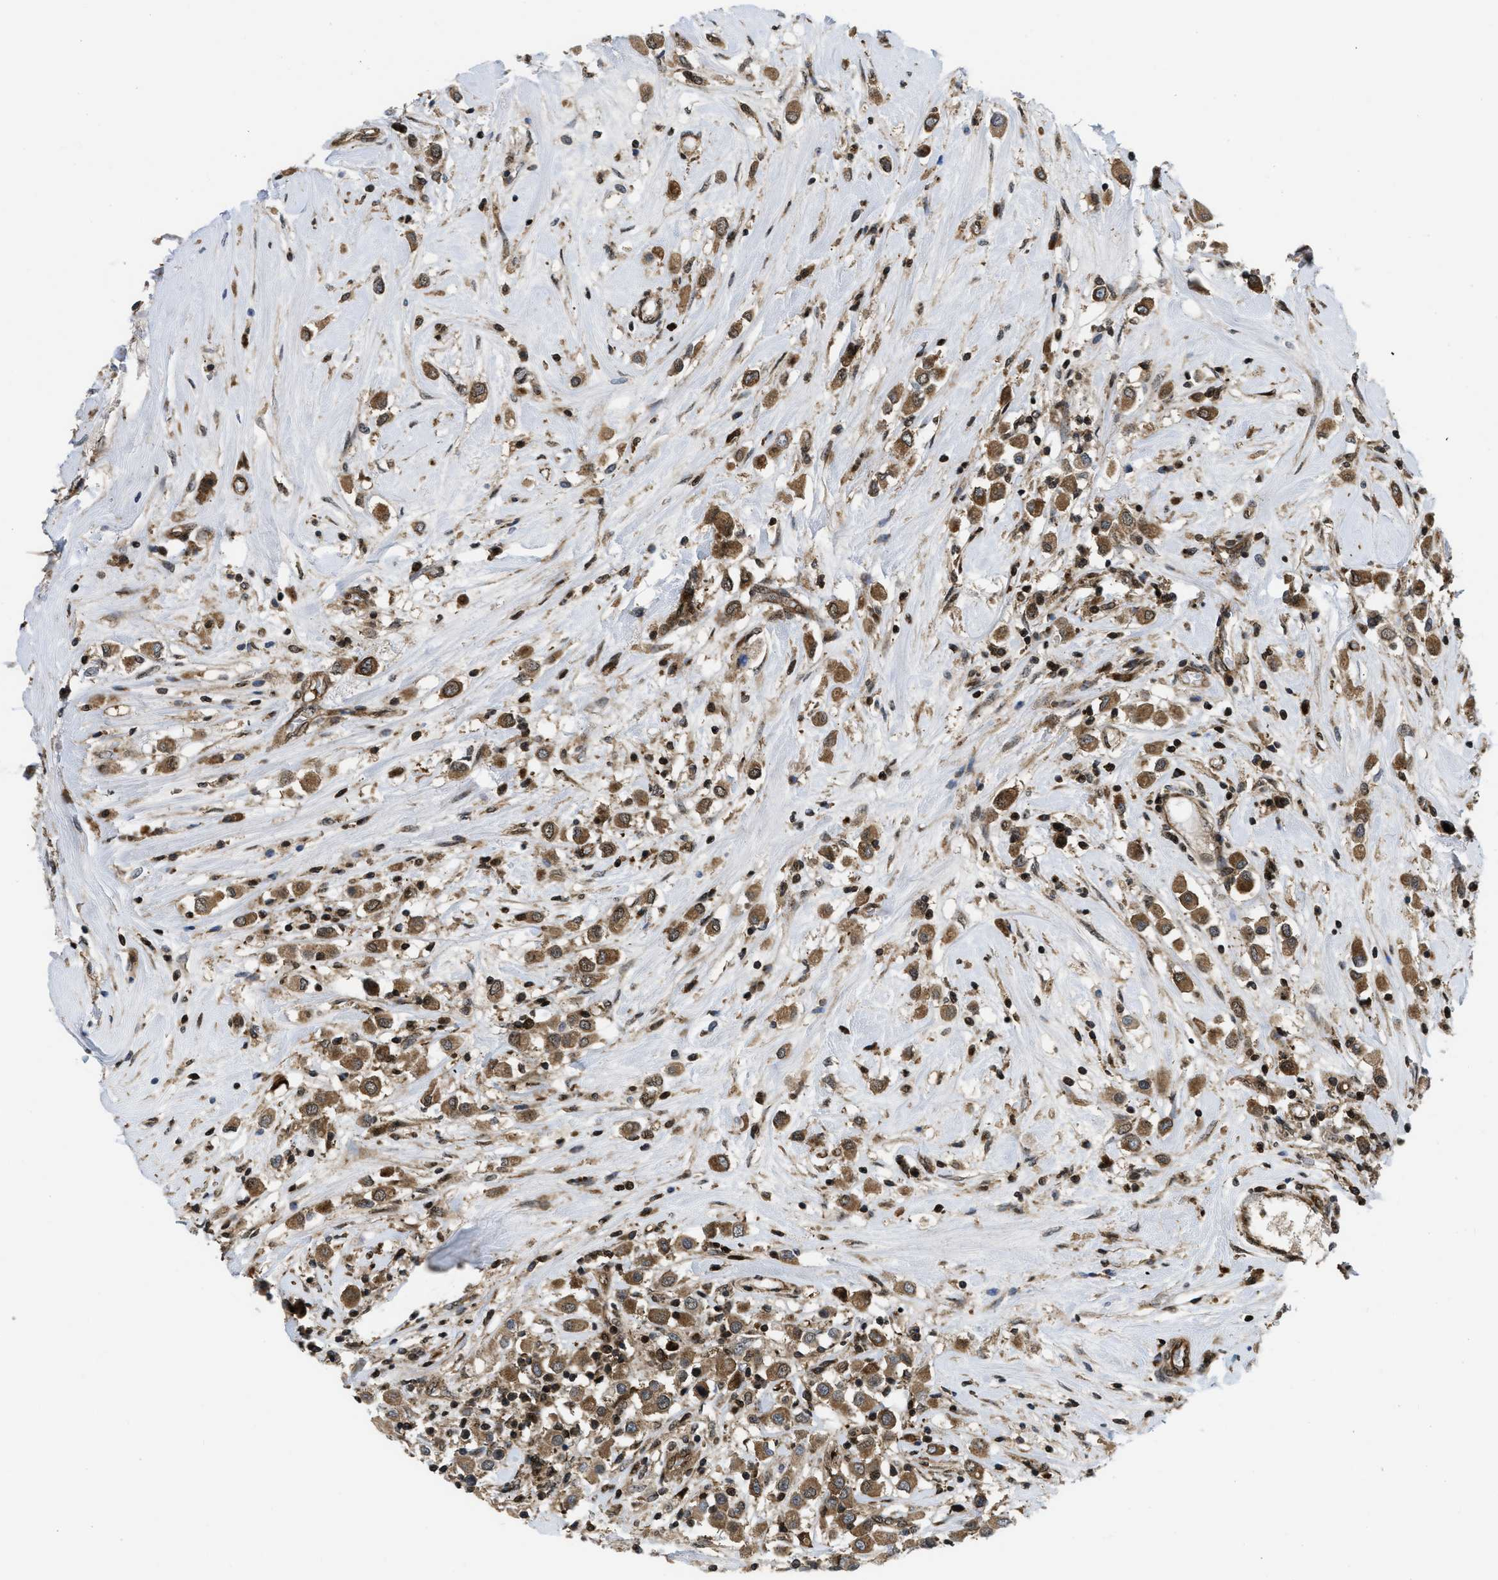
{"staining": {"intensity": "moderate", "quantity": ">75%", "location": "cytoplasmic/membranous,nuclear"}, "tissue": "breast cancer", "cell_type": "Tumor cells", "image_type": "cancer", "snomed": [{"axis": "morphology", "description": "Duct carcinoma"}, {"axis": "topography", "description": "Breast"}], "caption": "Immunohistochemical staining of breast cancer demonstrates moderate cytoplasmic/membranous and nuclear protein positivity in about >75% of tumor cells. Using DAB (3,3'-diaminobenzidine) (brown) and hematoxylin (blue) stains, captured at high magnification using brightfield microscopy.", "gene": "PPP2CB", "patient": {"sex": "female", "age": 61}}